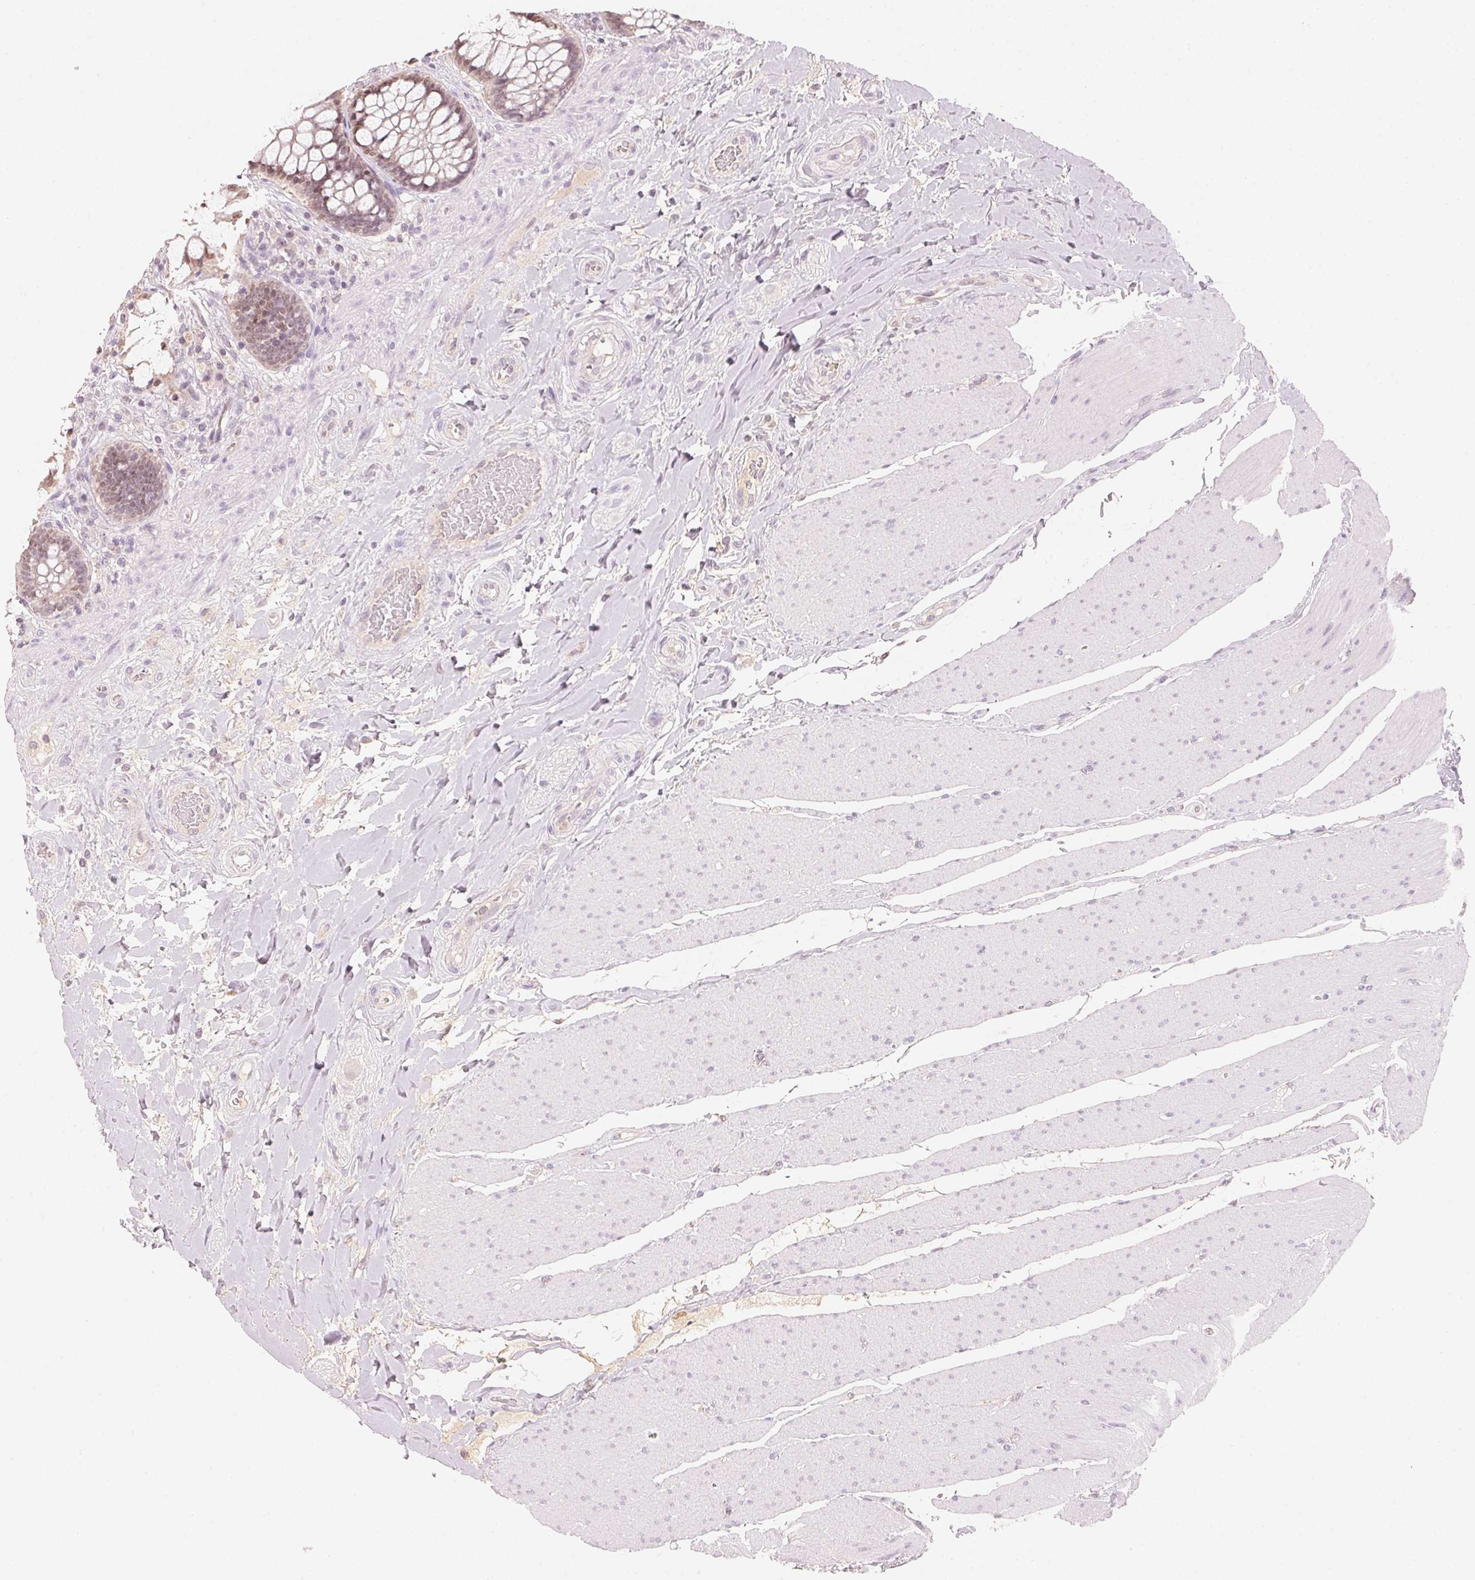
{"staining": {"intensity": "moderate", "quantity": "25%-75%", "location": "nuclear"}, "tissue": "rectum", "cell_type": "Glandular cells", "image_type": "normal", "snomed": [{"axis": "morphology", "description": "Normal tissue, NOS"}, {"axis": "topography", "description": "Rectum"}], "caption": "An immunohistochemistry (IHC) photomicrograph of benign tissue is shown. Protein staining in brown highlights moderate nuclear positivity in rectum within glandular cells.", "gene": "HOXB13", "patient": {"sex": "female", "age": 58}}